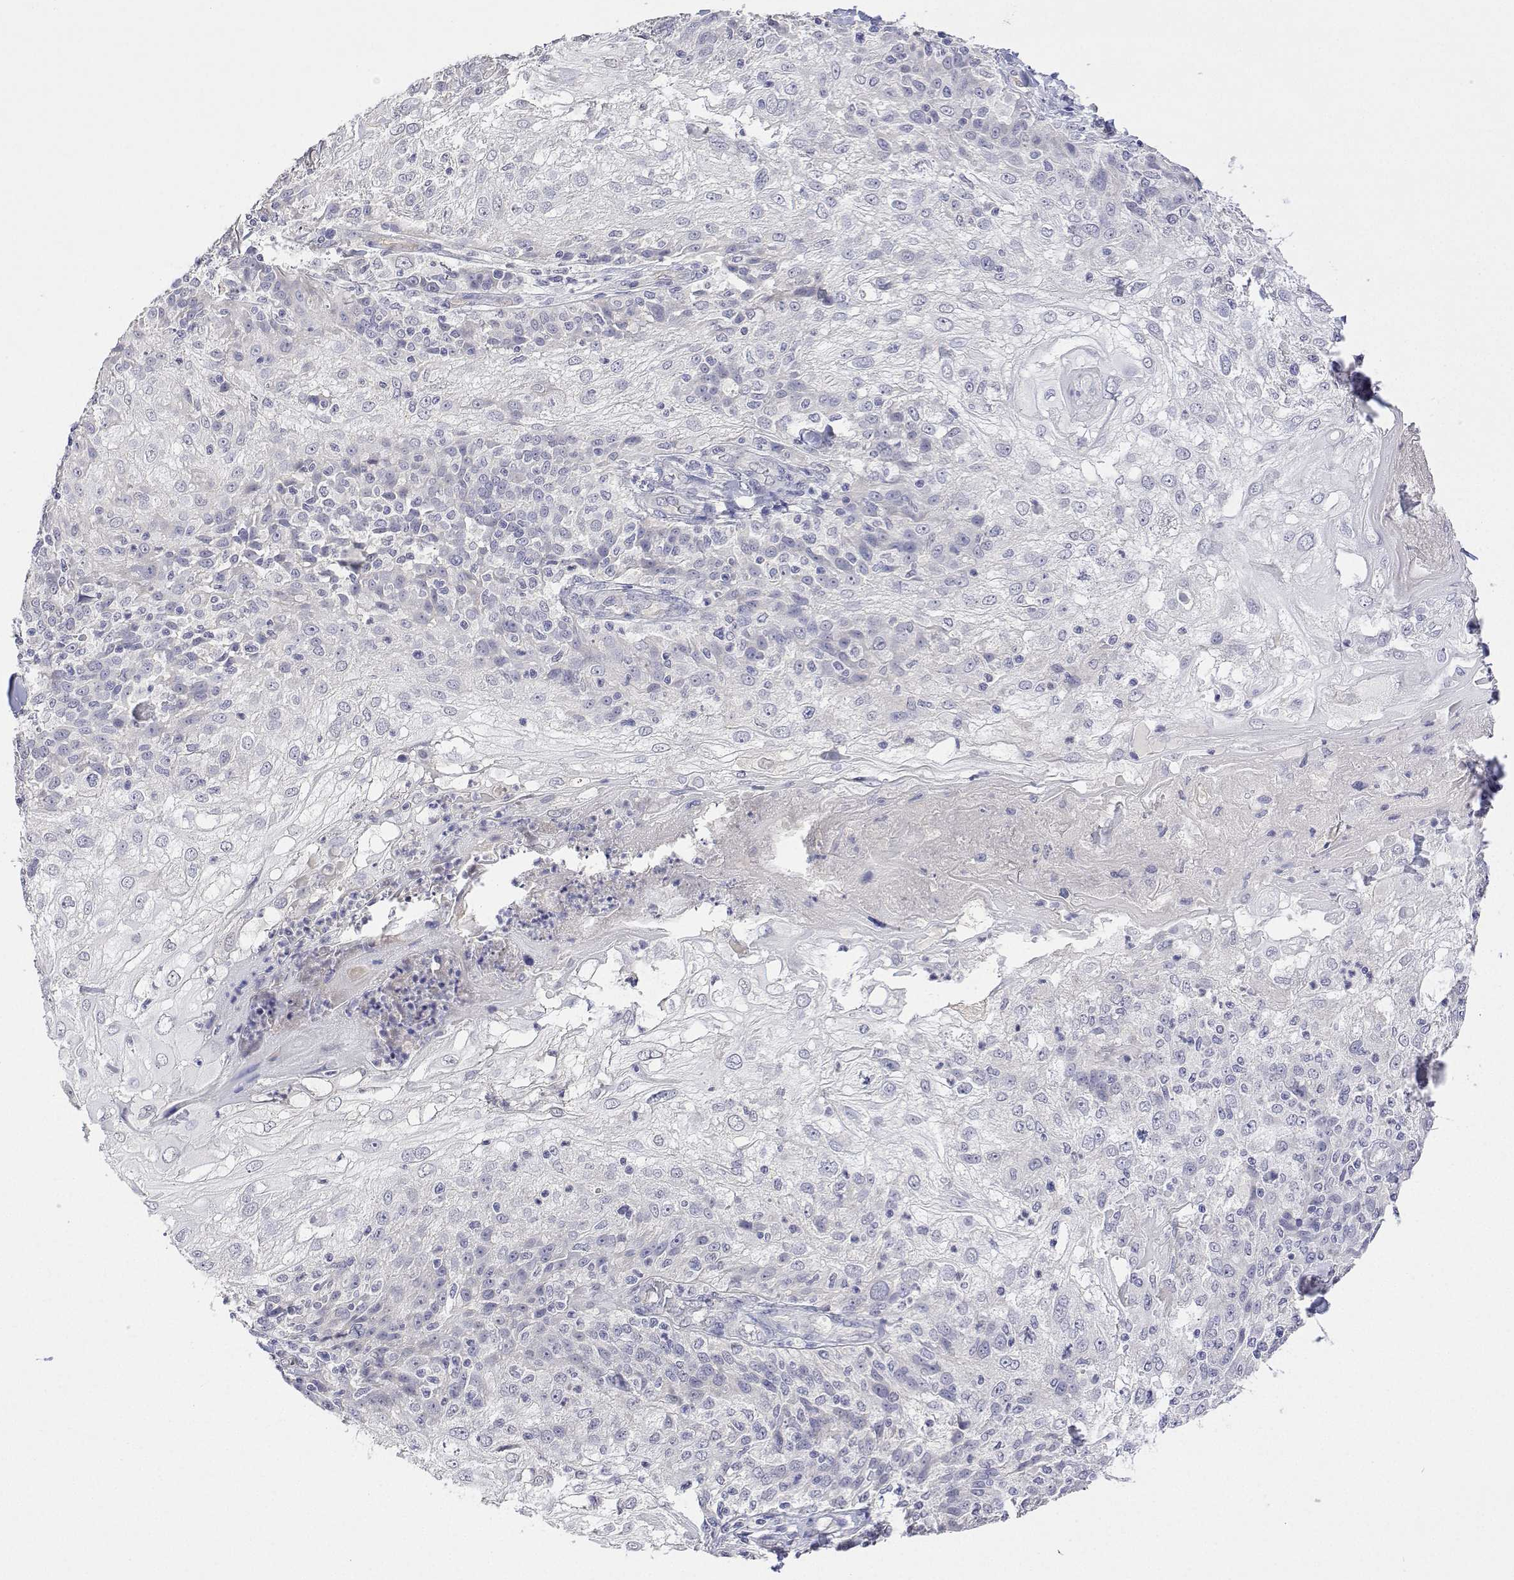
{"staining": {"intensity": "negative", "quantity": "none", "location": "none"}, "tissue": "skin cancer", "cell_type": "Tumor cells", "image_type": "cancer", "snomed": [{"axis": "morphology", "description": "Normal tissue, NOS"}, {"axis": "morphology", "description": "Squamous cell carcinoma, NOS"}, {"axis": "topography", "description": "Skin"}], "caption": "Immunohistochemistry photomicrograph of human skin squamous cell carcinoma stained for a protein (brown), which demonstrates no positivity in tumor cells.", "gene": "PLCB1", "patient": {"sex": "female", "age": 83}}